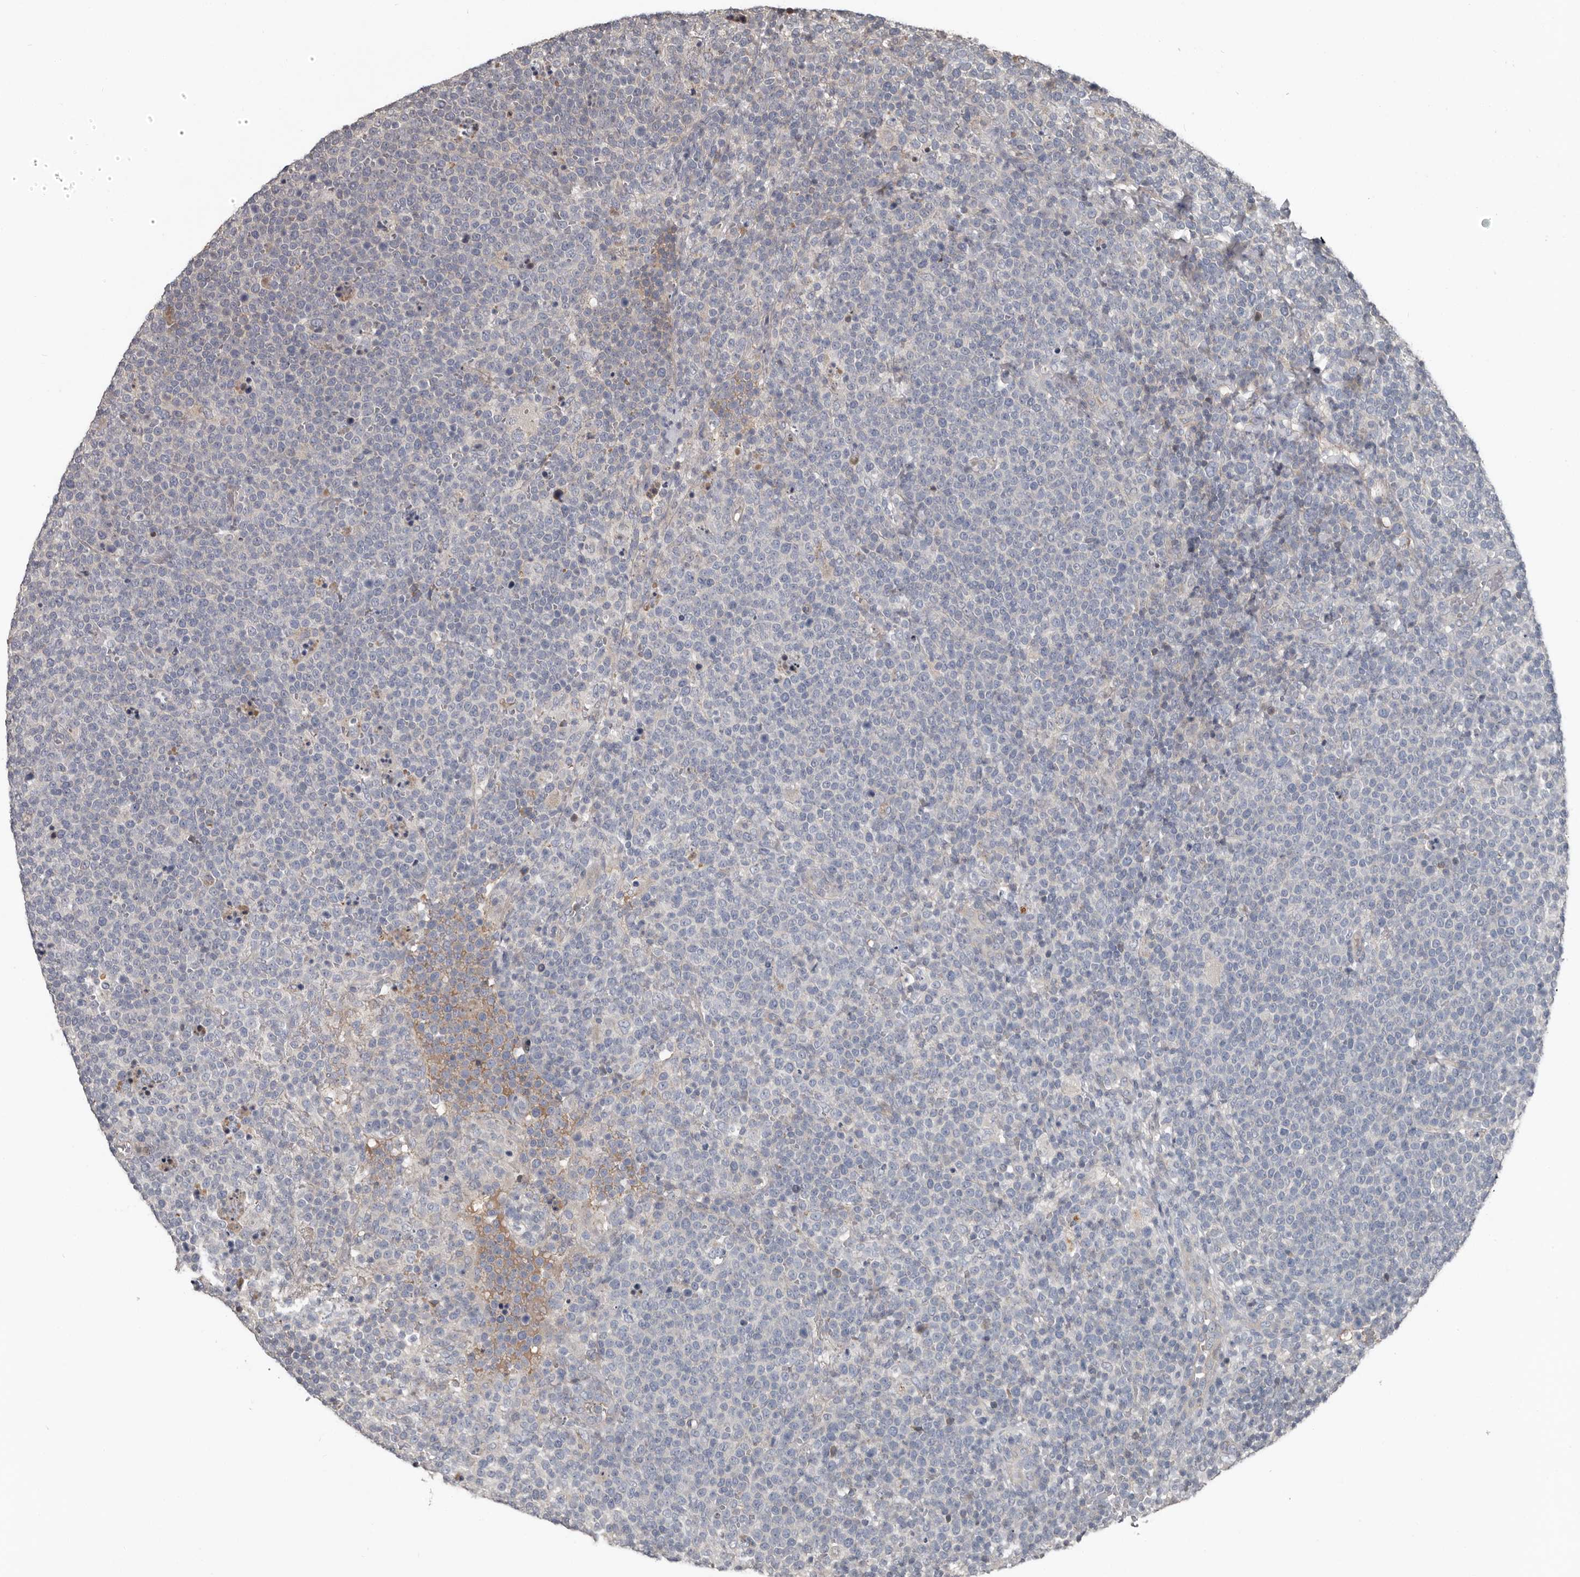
{"staining": {"intensity": "negative", "quantity": "none", "location": "none"}, "tissue": "lymphoma", "cell_type": "Tumor cells", "image_type": "cancer", "snomed": [{"axis": "morphology", "description": "Malignant lymphoma, non-Hodgkin's type, High grade"}, {"axis": "topography", "description": "Lymph node"}], "caption": "High-grade malignant lymphoma, non-Hodgkin's type stained for a protein using IHC displays no expression tumor cells.", "gene": "CA6", "patient": {"sex": "male", "age": 61}}